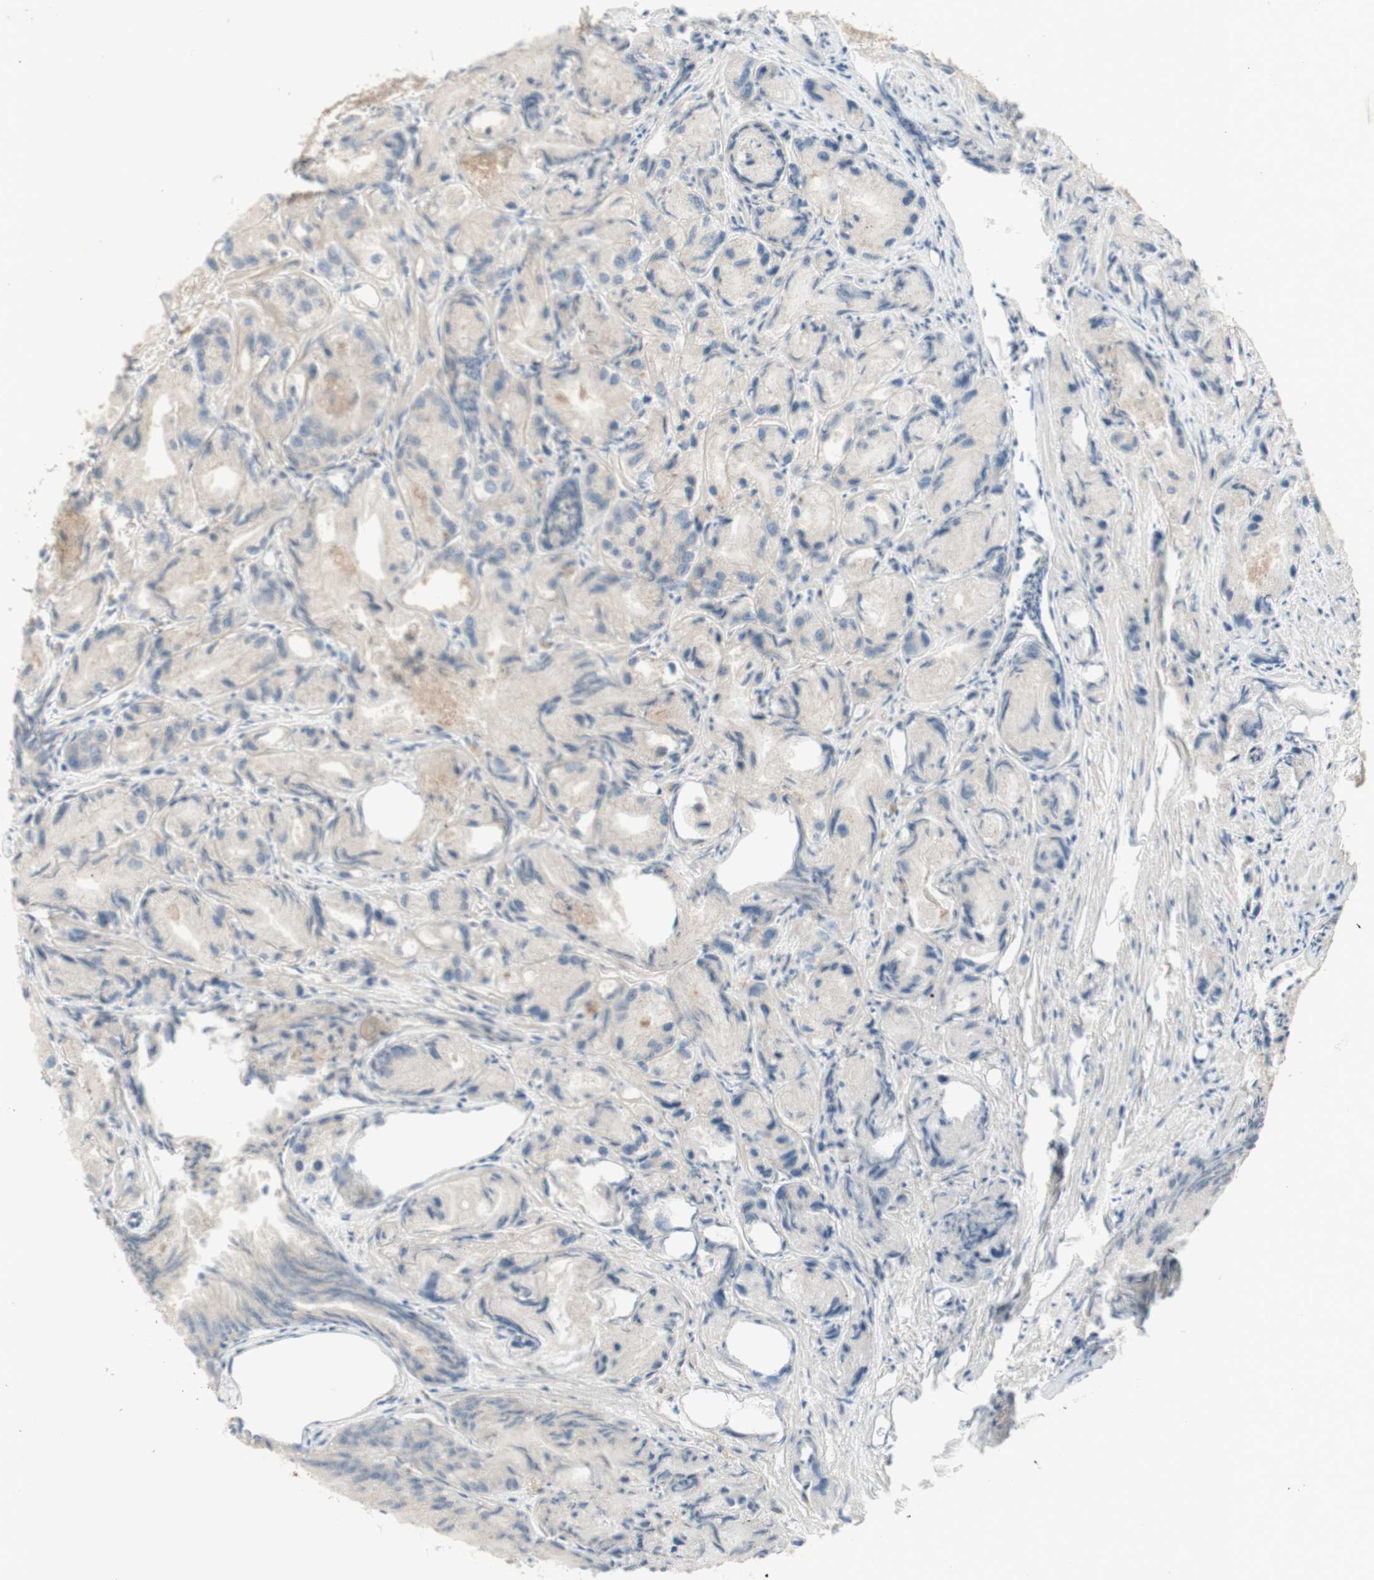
{"staining": {"intensity": "negative", "quantity": "none", "location": "none"}, "tissue": "prostate cancer", "cell_type": "Tumor cells", "image_type": "cancer", "snomed": [{"axis": "morphology", "description": "Adenocarcinoma, Low grade"}, {"axis": "topography", "description": "Prostate"}], "caption": "High magnification brightfield microscopy of adenocarcinoma (low-grade) (prostate) stained with DAB (3,3'-diaminobenzidine) (brown) and counterstained with hematoxylin (blue): tumor cells show no significant expression.", "gene": "PTGER4", "patient": {"sex": "male", "age": 72}}